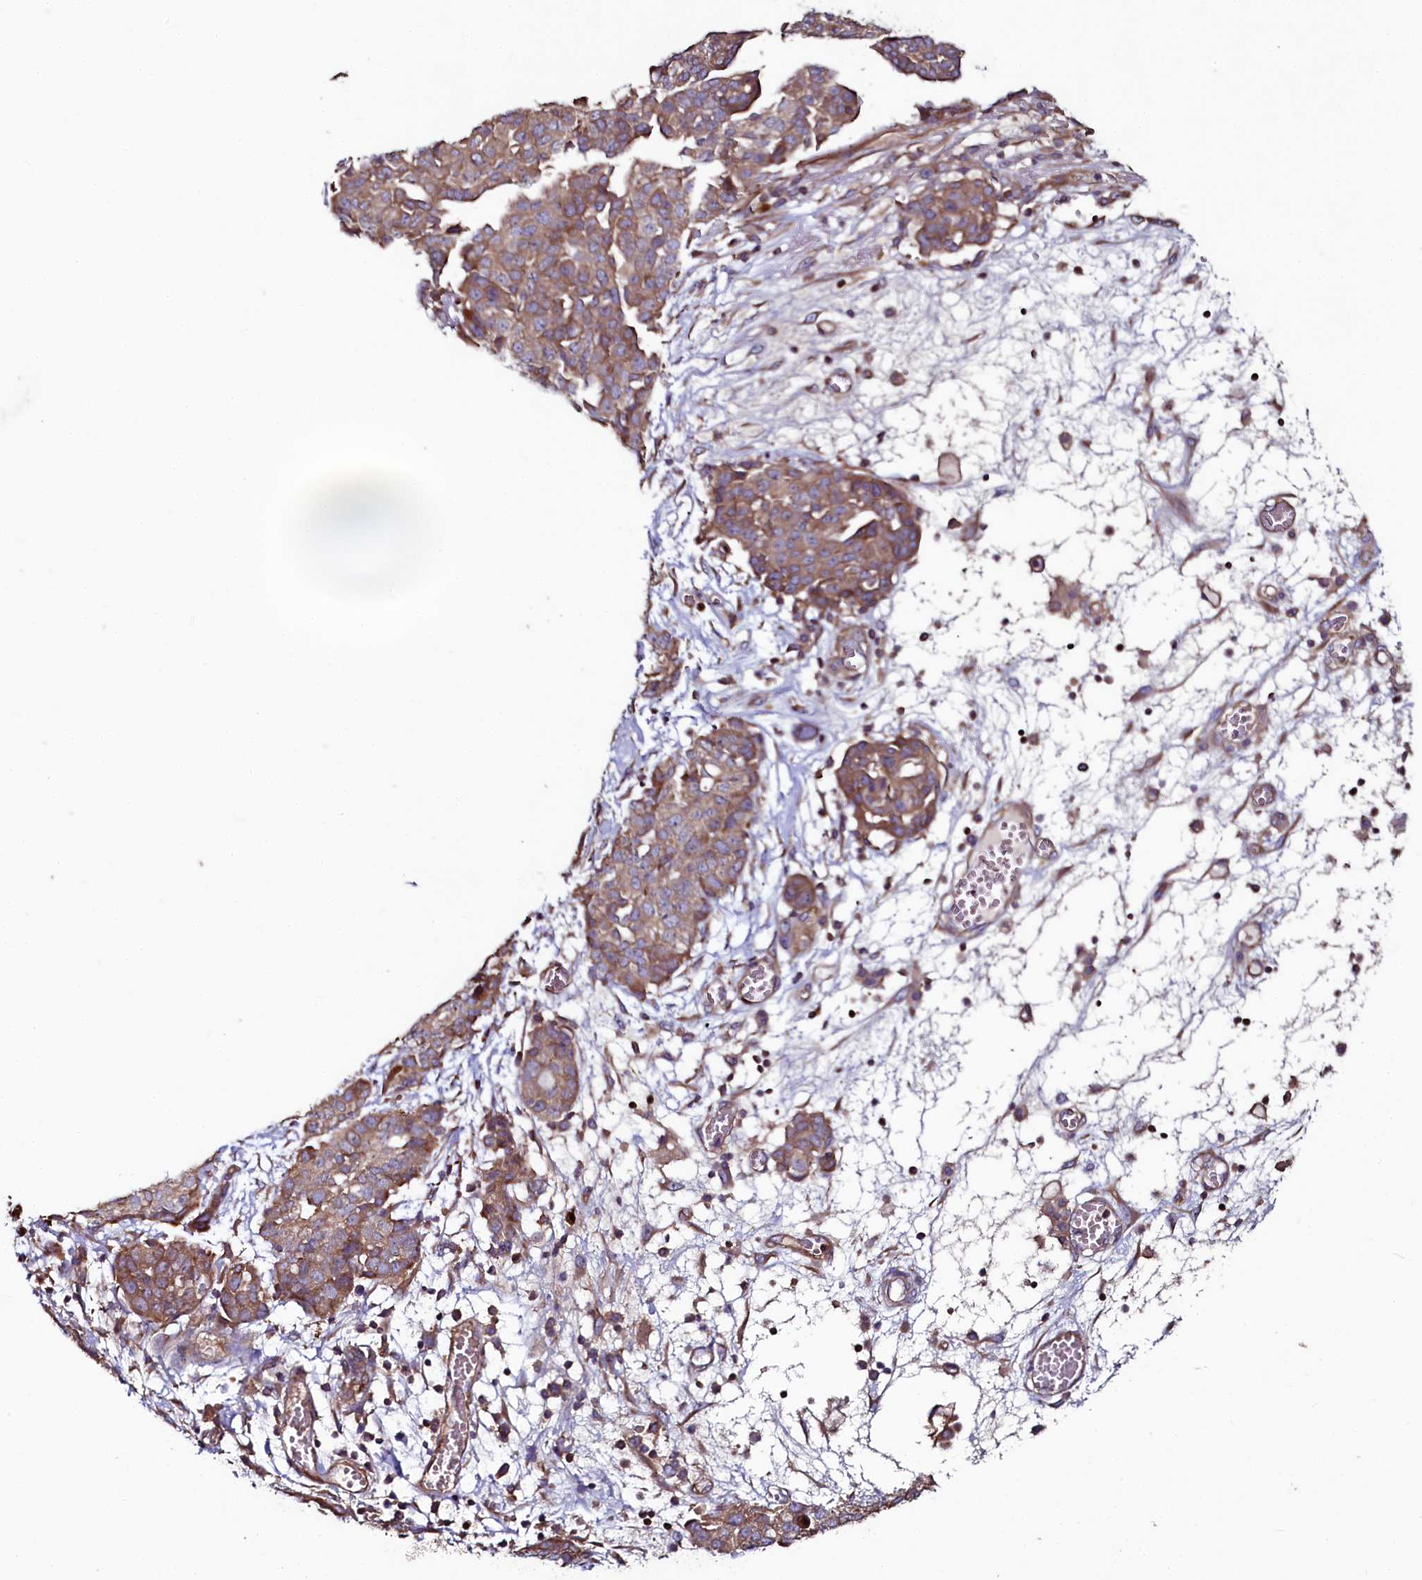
{"staining": {"intensity": "moderate", "quantity": ">75%", "location": "cytoplasmic/membranous"}, "tissue": "ovarian cancer", "cell_type": "Tumor cells", "image_type": "cancer", "snomed": [{"axis": "morphology", "description": "Cystadenocarcinoma, serous, NOS"}, {"axis": "topography", "description": "Soft tissue"}, {"axis": "topography", "description": "Ovary"}], "caption": "Protein analysis of ovarian serous cystadenocarcinoma tissue exhibits moderate cytoplasmic/membranous staining in about >75% of tumor cells. (Brightfield microscopy of DAB IHC at high magnification).", "gene": "USPL1", "patient": {"sex": "female", "age": 57}}